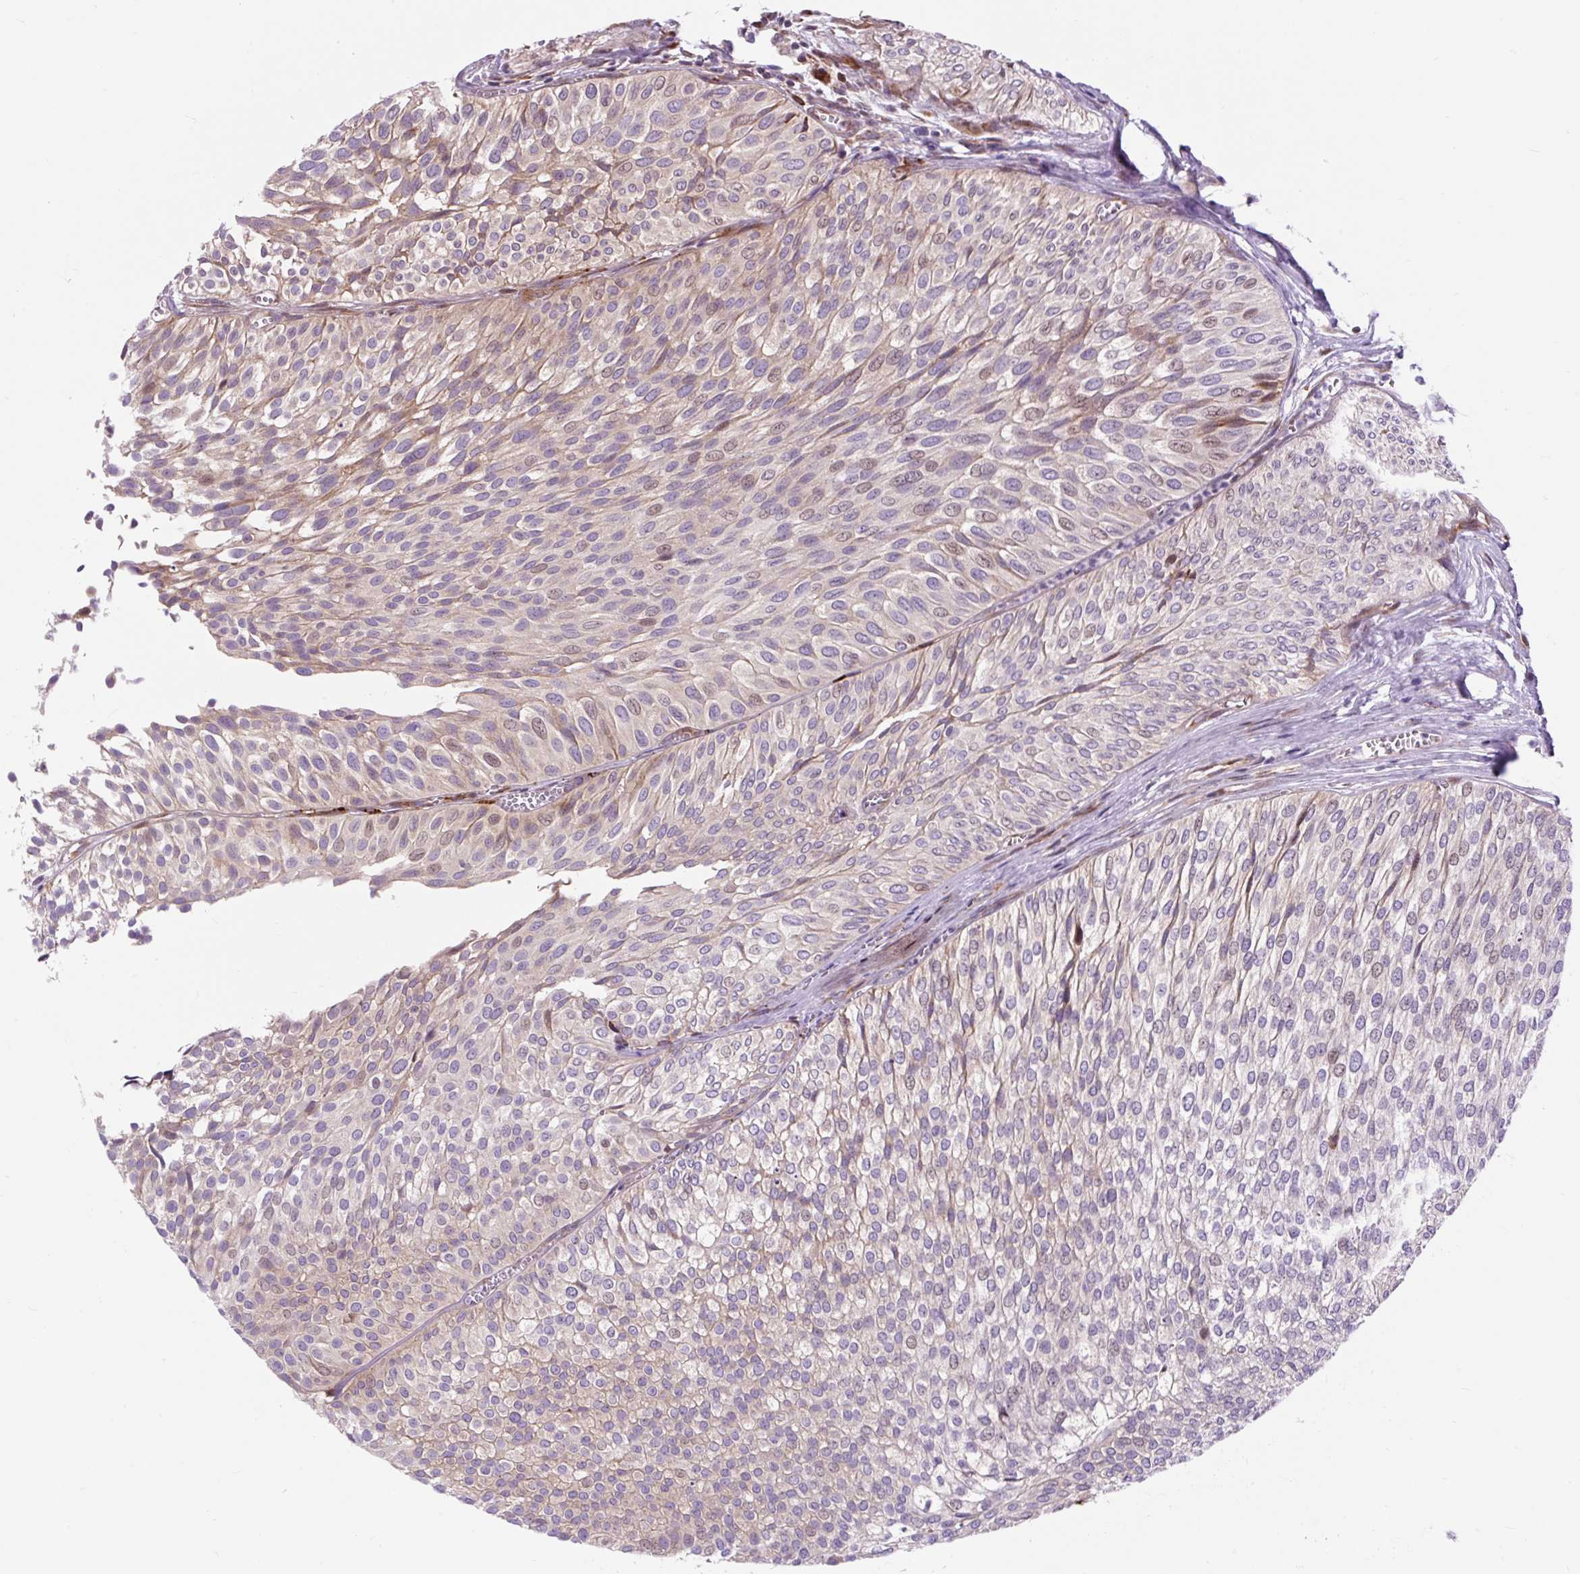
{"staining": {"intensity": "weak", "quantity": "<25%", "location": "cytoplasmic/membranous"}, "tissue": "urothelial cancer", "cell_type": "Tumor cells", "image_type": "cancer", "snomed": [{"axis": "morphology", "description": "Urothelial carcinoma, Low grade"}, {"axis": "topography", "description": "Urinary bladder"}], "caption": "Tumor cells are negative for protein expression in human urothelial cancer.", "gene": "CISD3", "patient": {"sex": "male", "age": 91}}